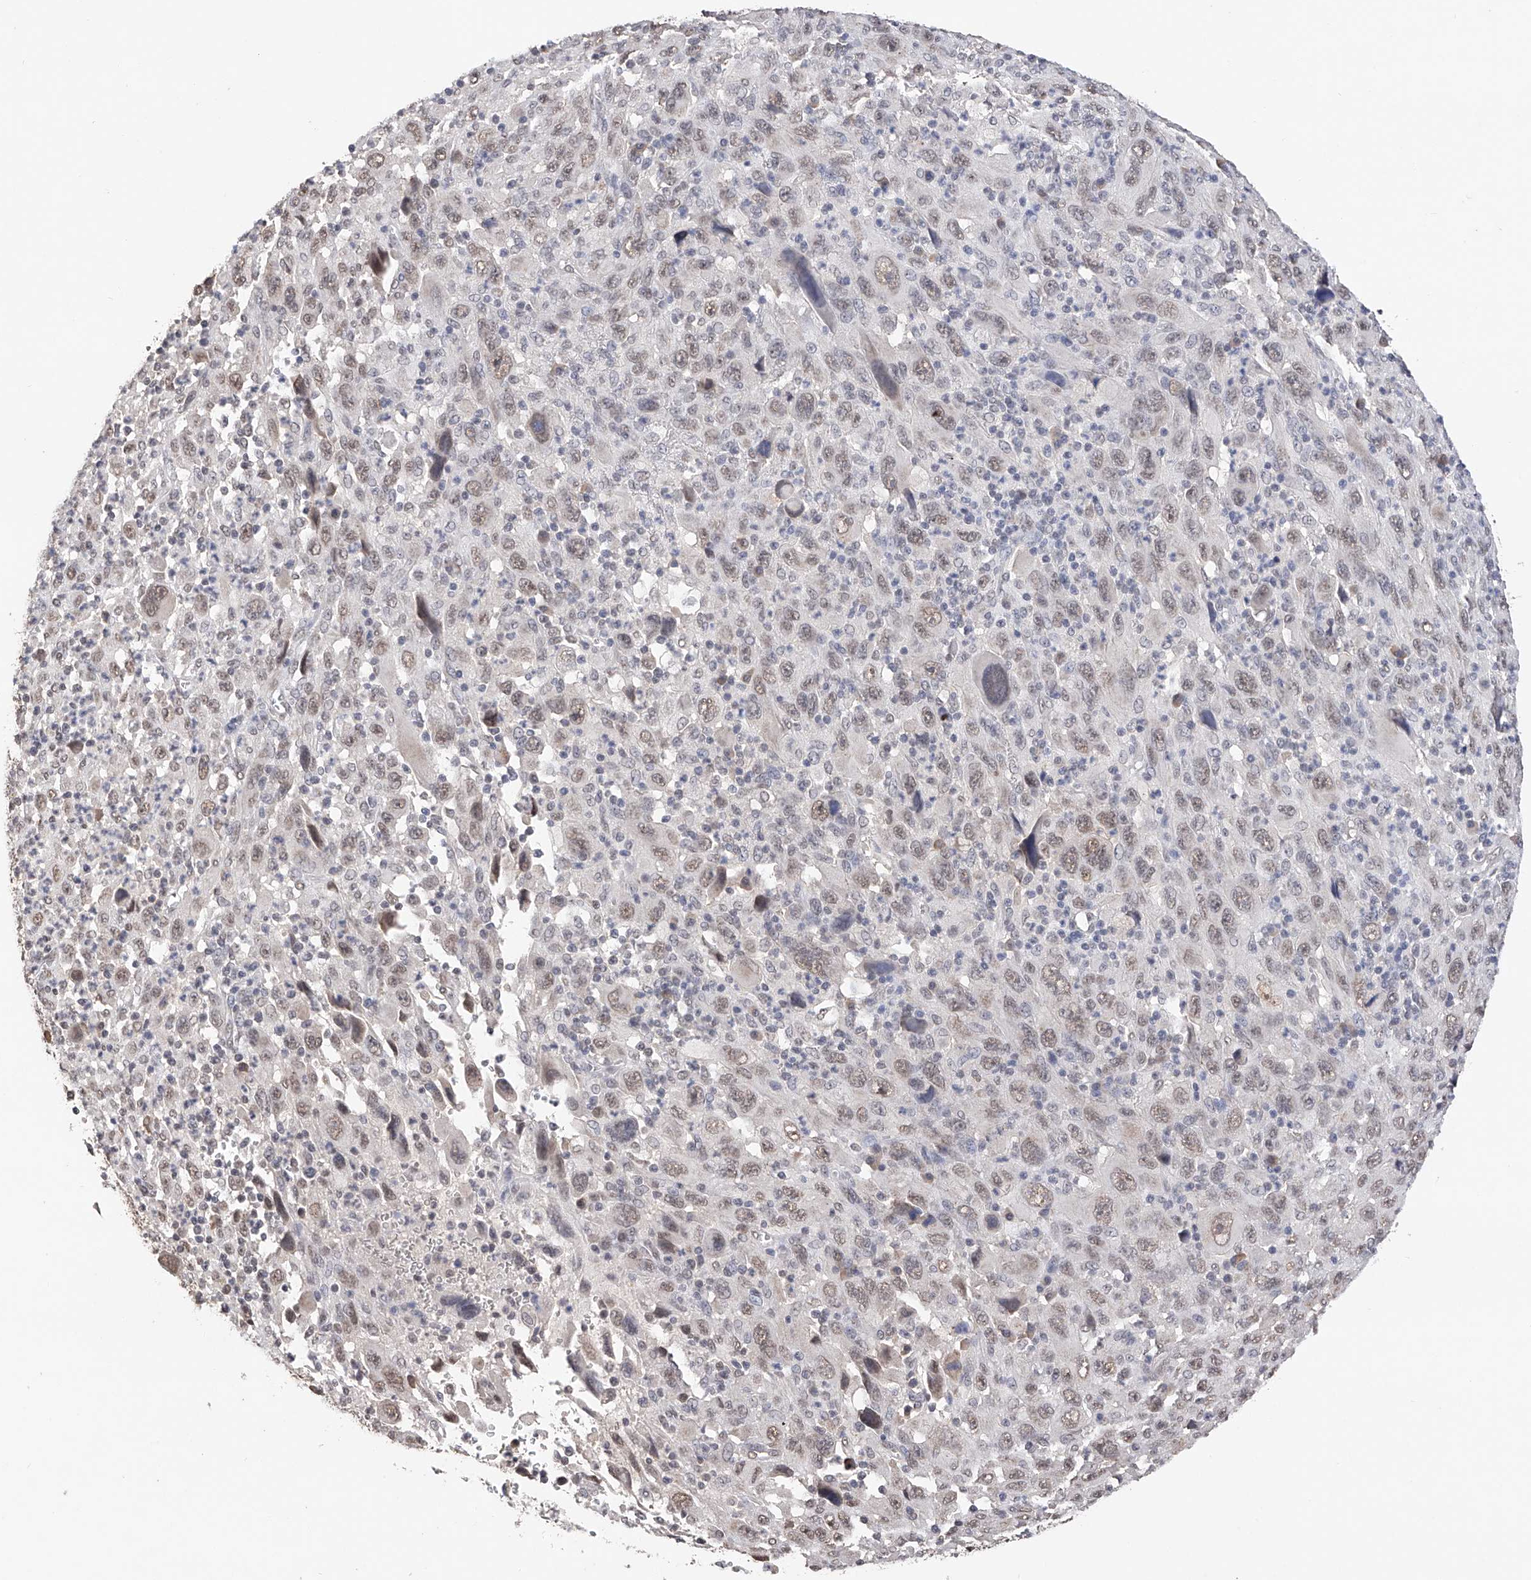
{"staining": {"intensity": "weak", "quantity": ">75%", "location": "nuclear"}, "tissue": "melanoma", "cell_type": "Tumor cells", "image_type": "cancer", "snomed": [{"axis": "morphology", "description": "Malignant melanoma, Metastatic site"}, {"axis": "topography", "description": "Skin"}], "caption": "The immunohistochemical stain highlights weak nuclear positivity in tumor cells of malignant melanoma (metastatic site) tissue. (Stains: DAB (3,3'-diaminobenzidine) in brown, nuclei in blue, Microscopy: brightfield microscopy at high magnification).", "gene": "DMAP1", "patient": {"sex": "female", "age": 56}}